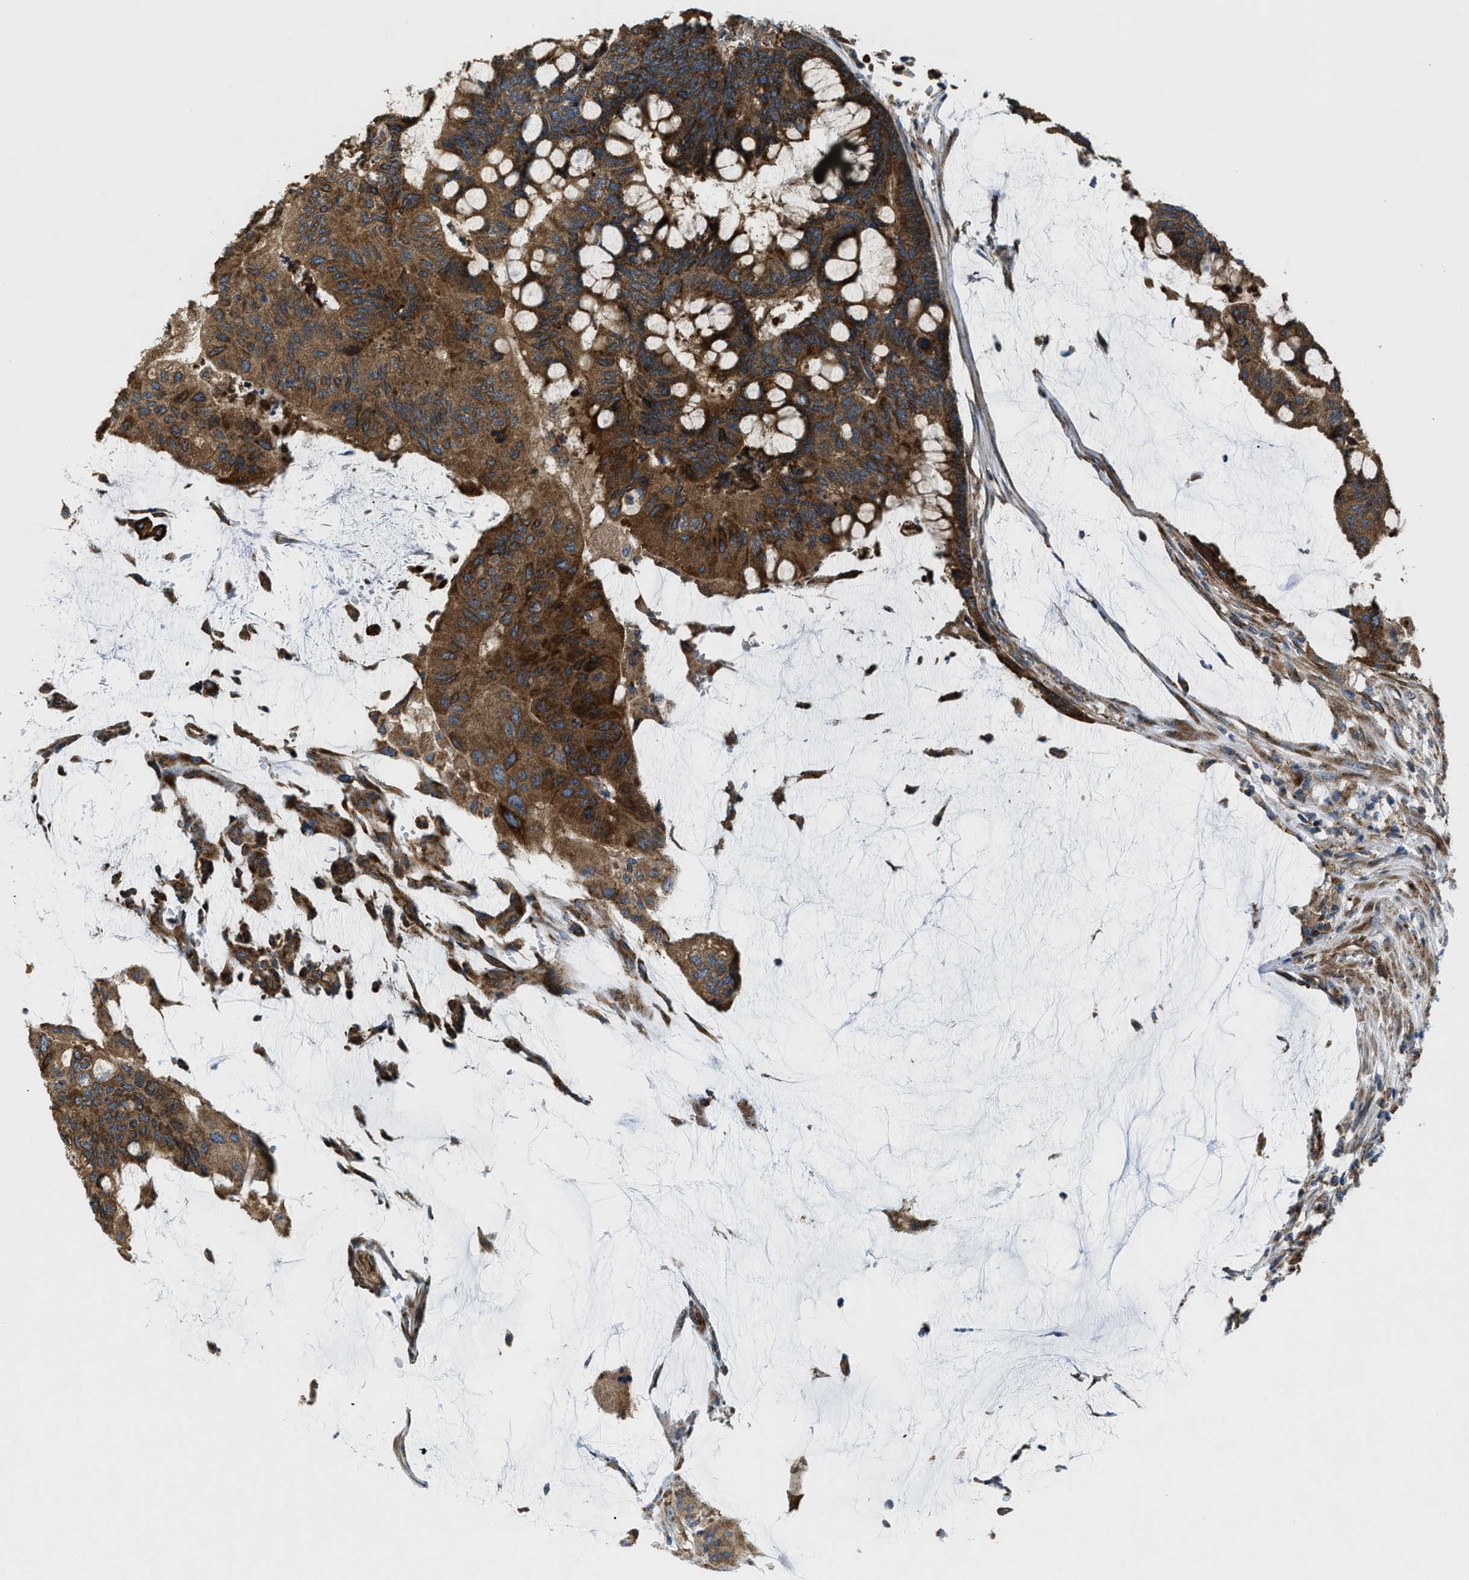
{"staining": {"intensity": "strong", "quantity": ">75%", "location": "cytoplasmic/membranous"}, "tissue": "colorectal cancer", "cell_type": "Tumor cells", "image_type": "cancer", "snomed": [{"axis": "morphology", "description": "Normal tissue, NOS"}, {"axis": "morphology", "description": "Adenocarcinoma, NOS"}, {"axis": "topography", "description": "Rectum"}], "caption": "DAB (3,3'-diaminobenzidine) immunohistochemical staining of colorectal cancer demonstrates strong cytoplasmic/membranous protein expression in about >75% of tumor cells. Using DAB (3,3'-diaminobenzidine) (brown) and hematoxylin (blue) stains, captured at high magnification using brightfield microscopy.", "gene": "CSPG4", "patient": {"sex": "male", "age": 92}}